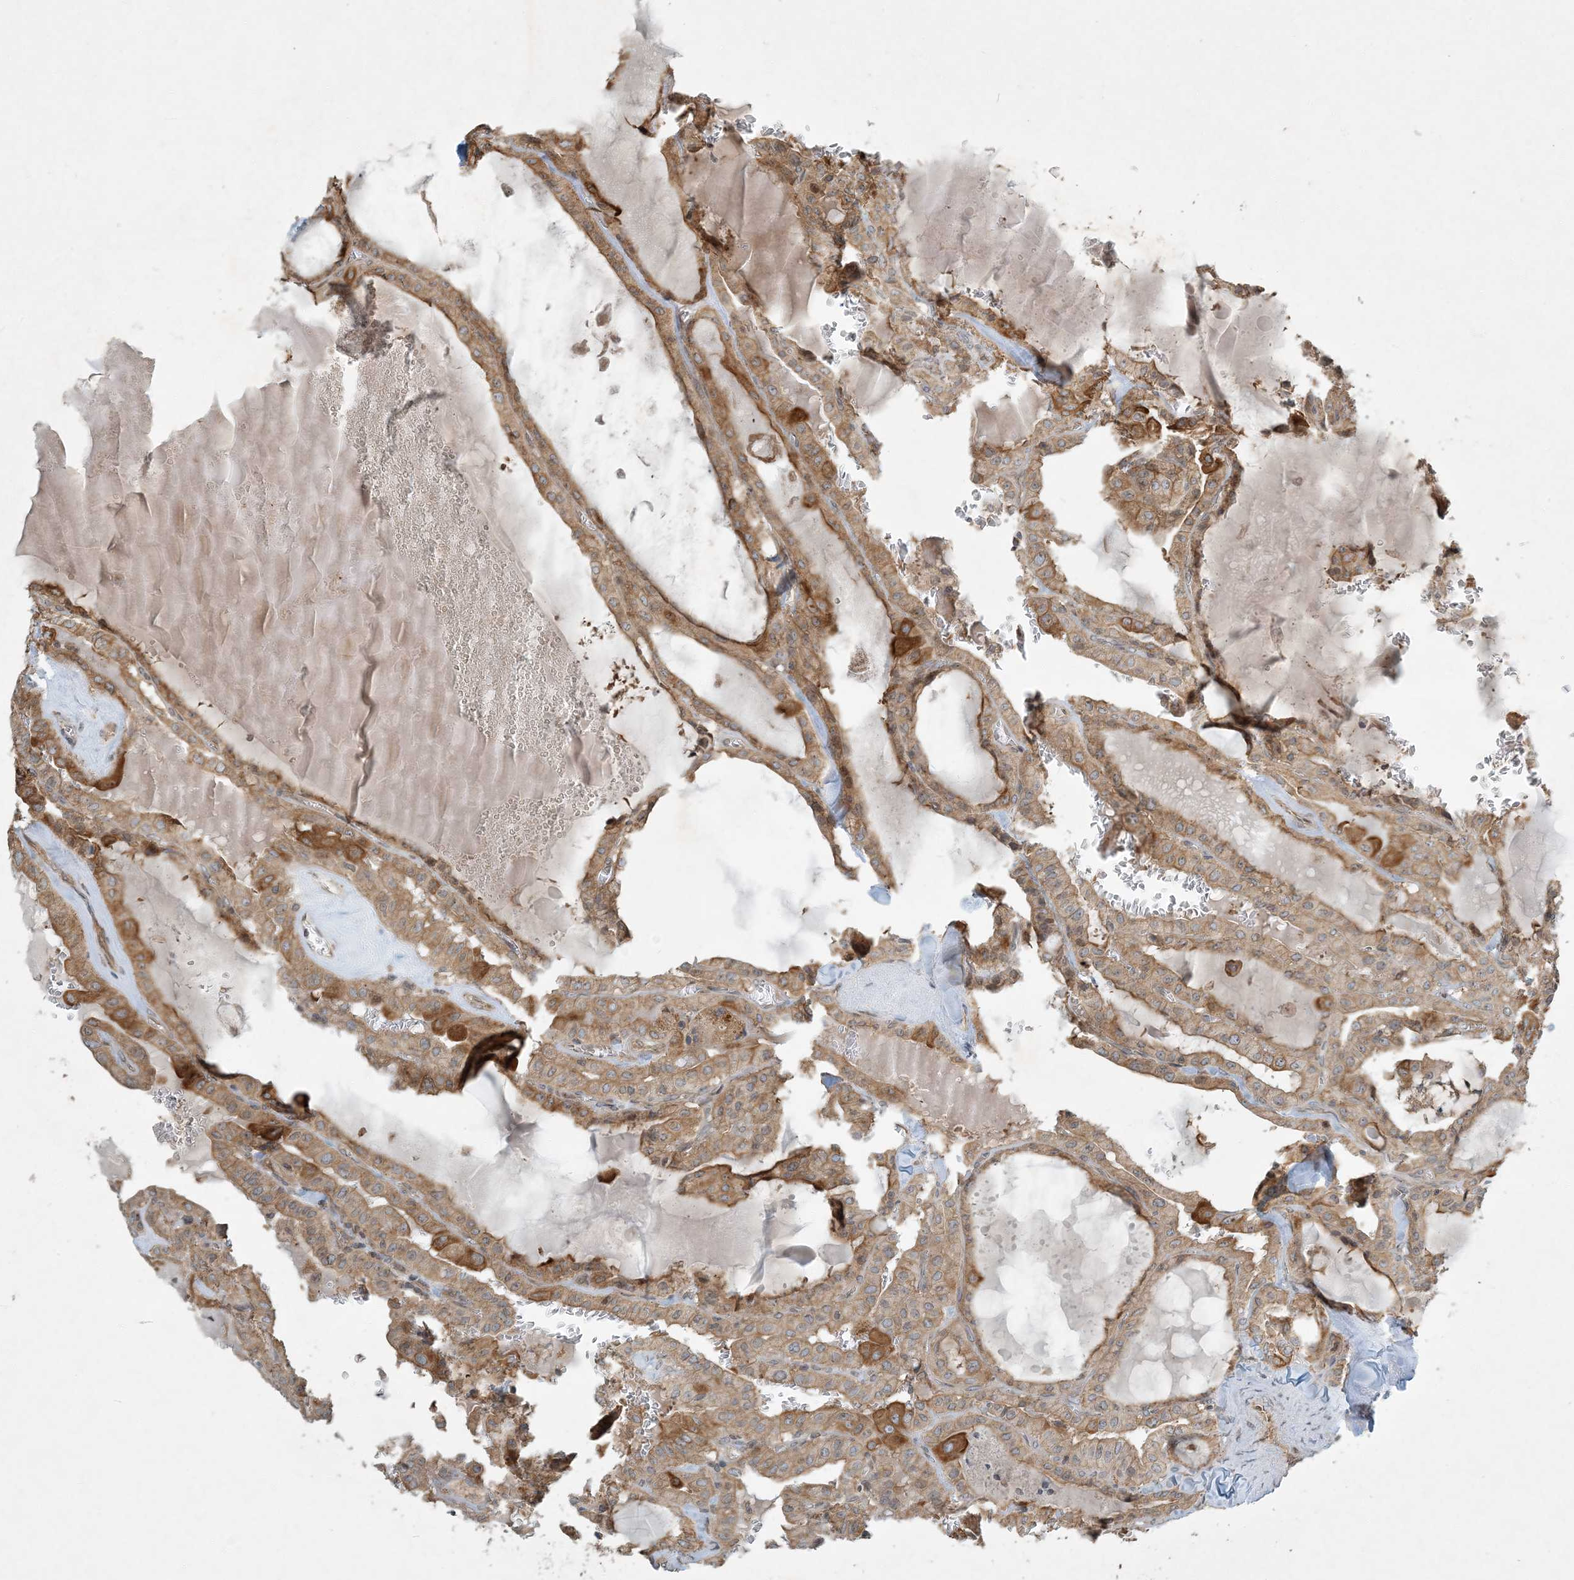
{"staining": {"intensity": "moderate", "quantity": ">75%", "location": "cytoplasmic/membranous"}, "tissue": "thyroid cancer", "cell_type": "Tumor cells", "image_type": "cancer", "snomed": [{"axis": "morphology", "description": "Papillary adenocarcinoma, NOS"}, {"axis": "topography", "description": "Thyroid gland"}], "caption": "About >75% of tumor cells in thyroid cancer (papillary adenocarcinoma) show moderate cytoplasmic/membranous protein expression as visualized by brown immunohistochemical staining.", "gene": "COMMD8", "patient": {"sex": "male", "age": 52}}